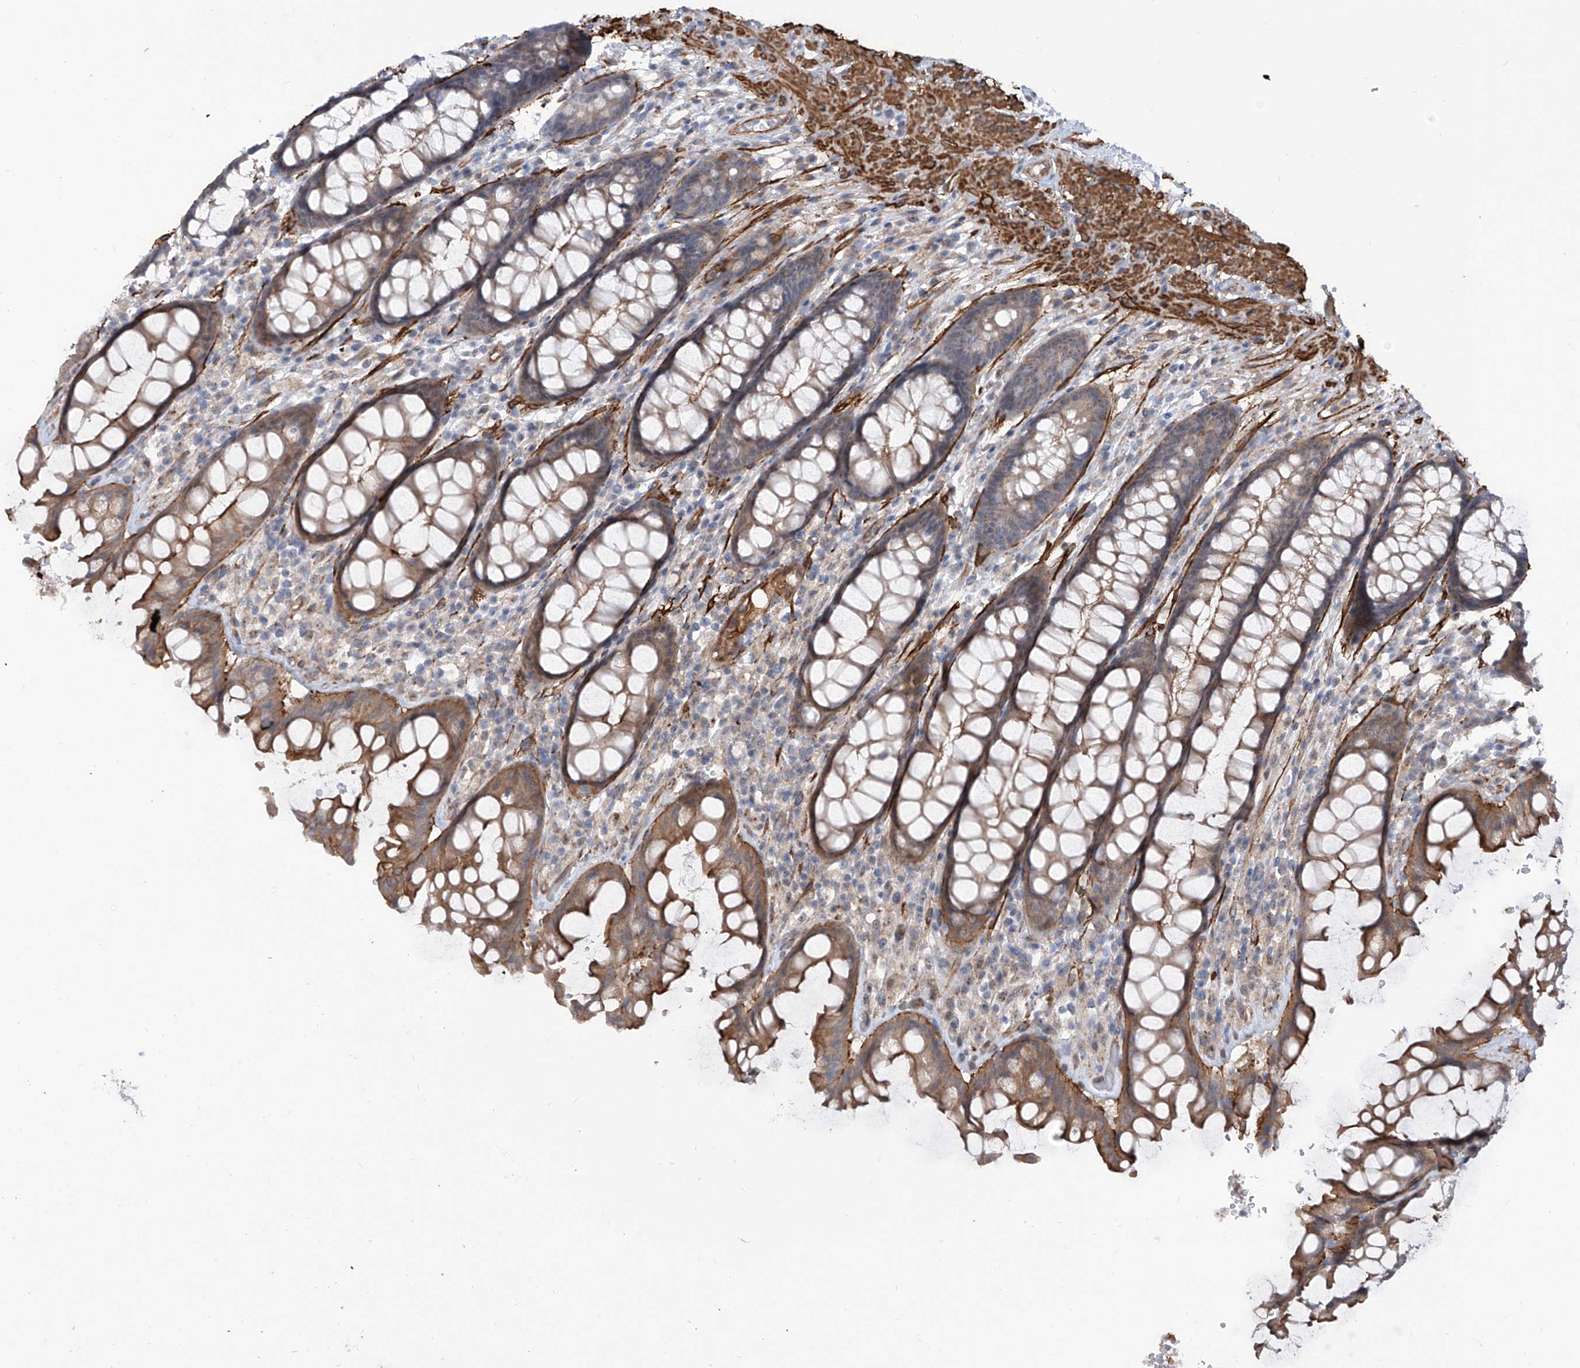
{"staining": {"intensity": "moderate", "quantity": ">75%", "location": "cytoplasmic/membranous"}, "tissue": "rectum", "cell_type": "Glandular cells", "image_type": "normal", "snomed": [{"axis": "morphology", "description": "Normal tissue, NOS"}, {"axis": "topography", "description": "Rectum"}], "caption": "High-power microscopy captured an immunohistochemistry (IHC) micrograph of normal rectum, revealing moderate cytoplasmic/membranous expression in approximately >75% of glandular cells. Using DAB (brown) and hematoxylin (blue) stains, captured at high magnification using brightfield microscopy.", "gene": "ZNF490", "patient": {"sex": "male", "age": 64}}